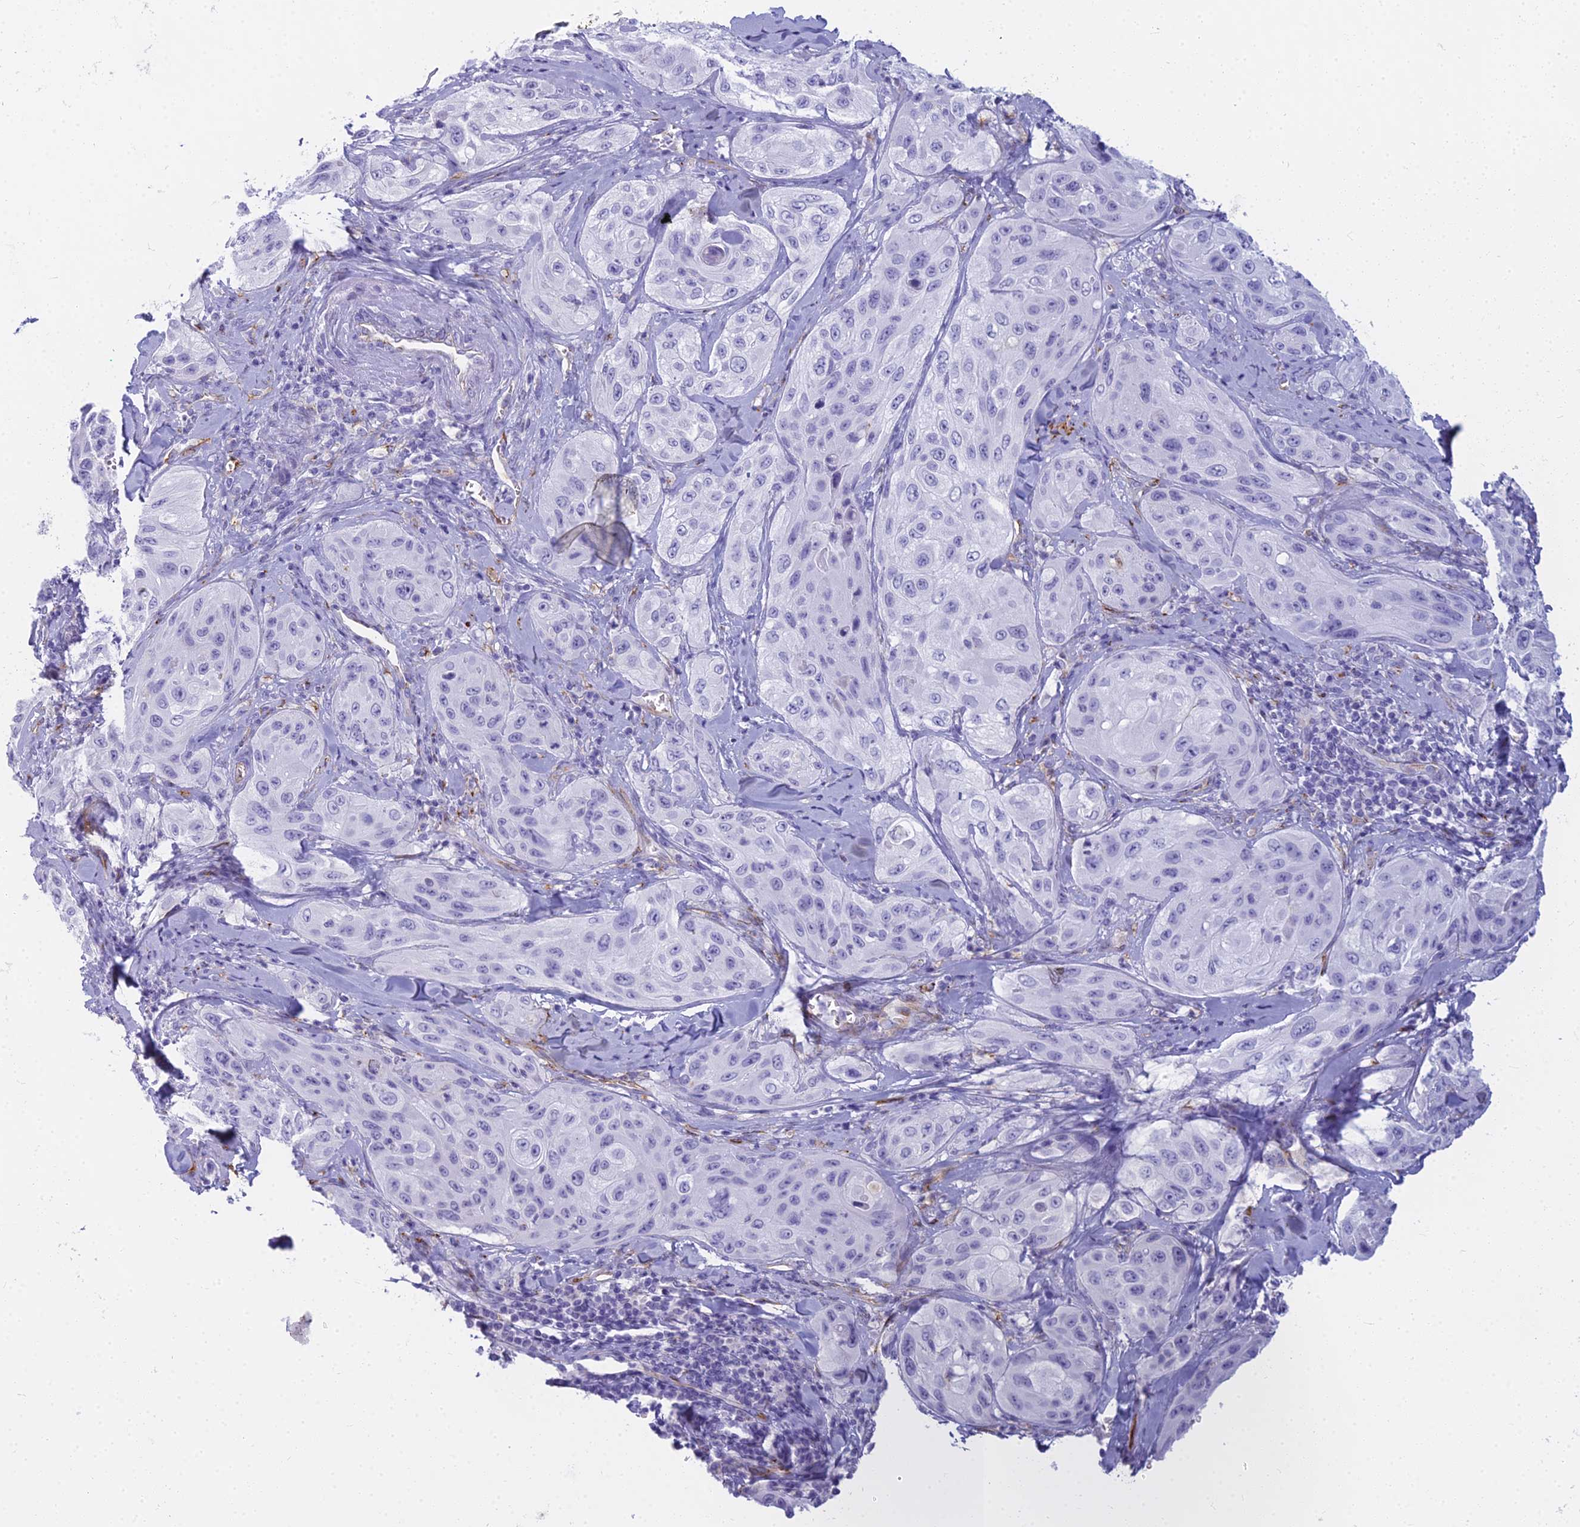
{"staining": {"intensity": "negative", "quantity": "none", "location": "none"}, "tissue": "cervical cancer", "cell_type": "Tumor cells", "image_type": "cancer", "snomed": [{"axis": "morphology", "description": "Squamous cell carcinoma, NOS"}, {"axis": "topography", "description": "Cervix"}], "caption": "This histopathology image is of cervical cancer stained with immunohistochemistry (IHC) to label a protein in brown with the nuclei are counter-stained blue. There is no staining in tumor cells.", "gene": "EVI2A", "patient": {"sex": "female", "age": 42}}